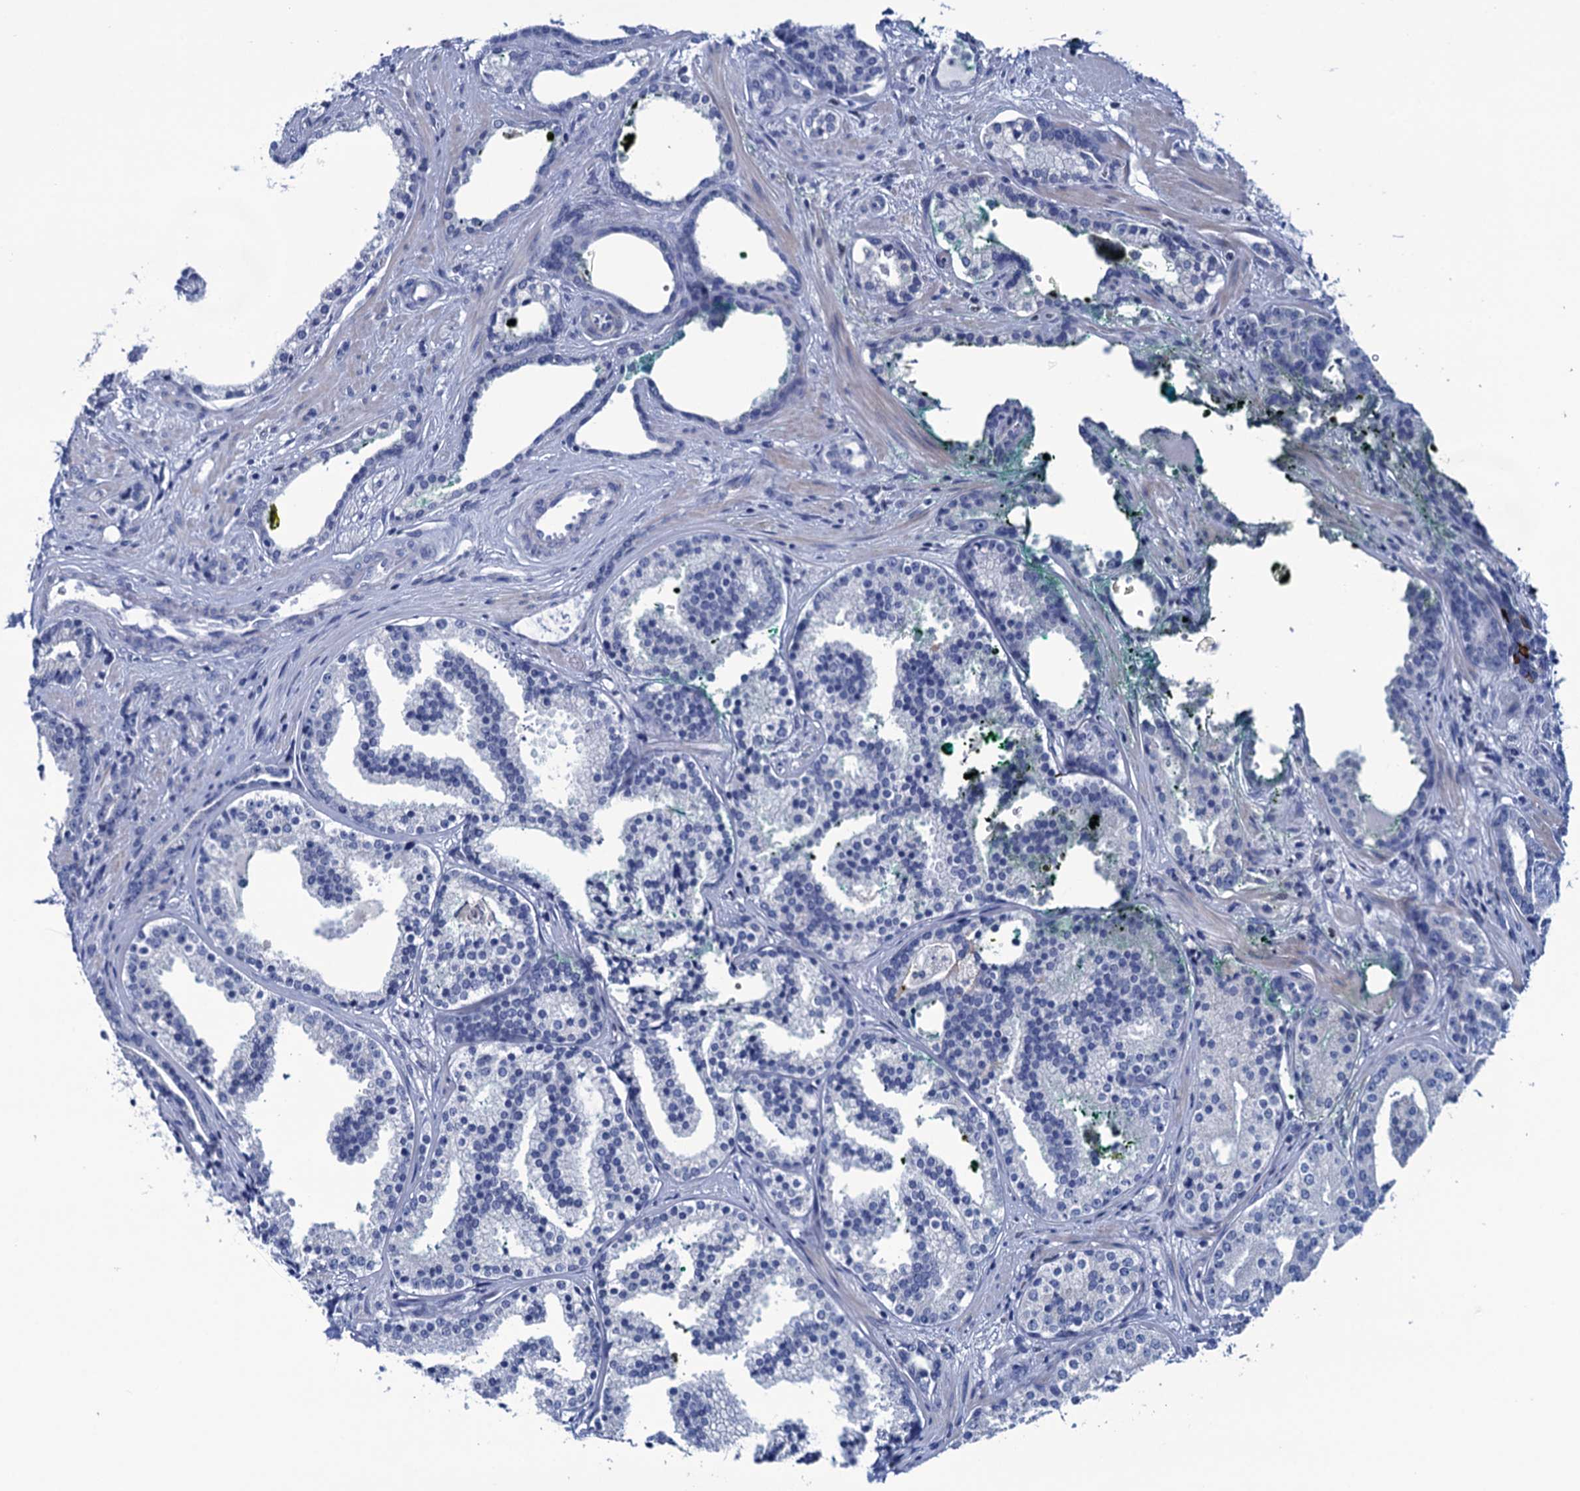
{"staining": {"intensity": "negative", "quantity": "none", "location": "none"}, "tissue": "prostate cancer", "cell_type": "Tumor cells", "image_type": "cancer", "snomed": [{"axis": "morphology", "description": "Adenocarcinoma, High grade"}, {"axis": "topography", "description": "Prostate"}], "caption": "DAB immunohistochemical staining of human prostate adenocarcinoma (high-grade) displays no significant staining in tumor cells.", "gene": "RHCG", "patient": {"sex": "male", "age": 58}}